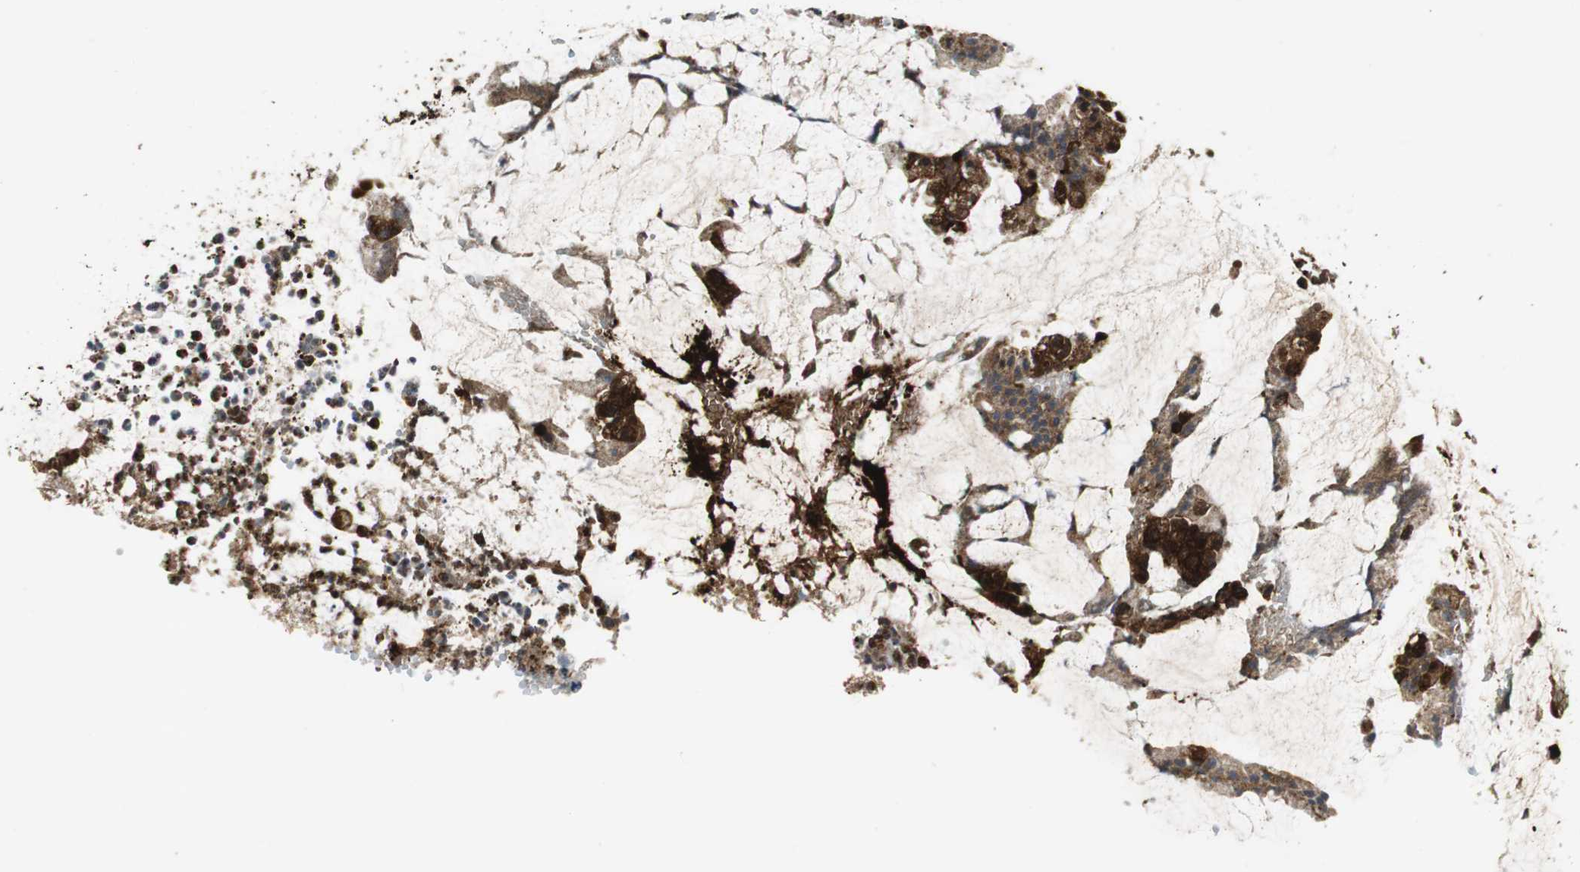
{"staining": {"intensity": "strong", "quantity": ">75%", "location": "cytoplasmic/membranous"}, "tissue": "colorectal cancer", "cell_type": "Tumor cells", "image_type": "cancer", "snomed": [{"axis": "morphology", "description": "Adenocarcinoma, NOS"}, {"axis": "topography", "description": "Colon"}], "caption": "Colorectal adenocarcinoma stained for a protein (brown) demonstrates strong cytoplasmic/membranous positive expression in approximately >75% of tumor cells.", "gene": "TUBA4A", "patient": {"sex": "female", "age": 57}}